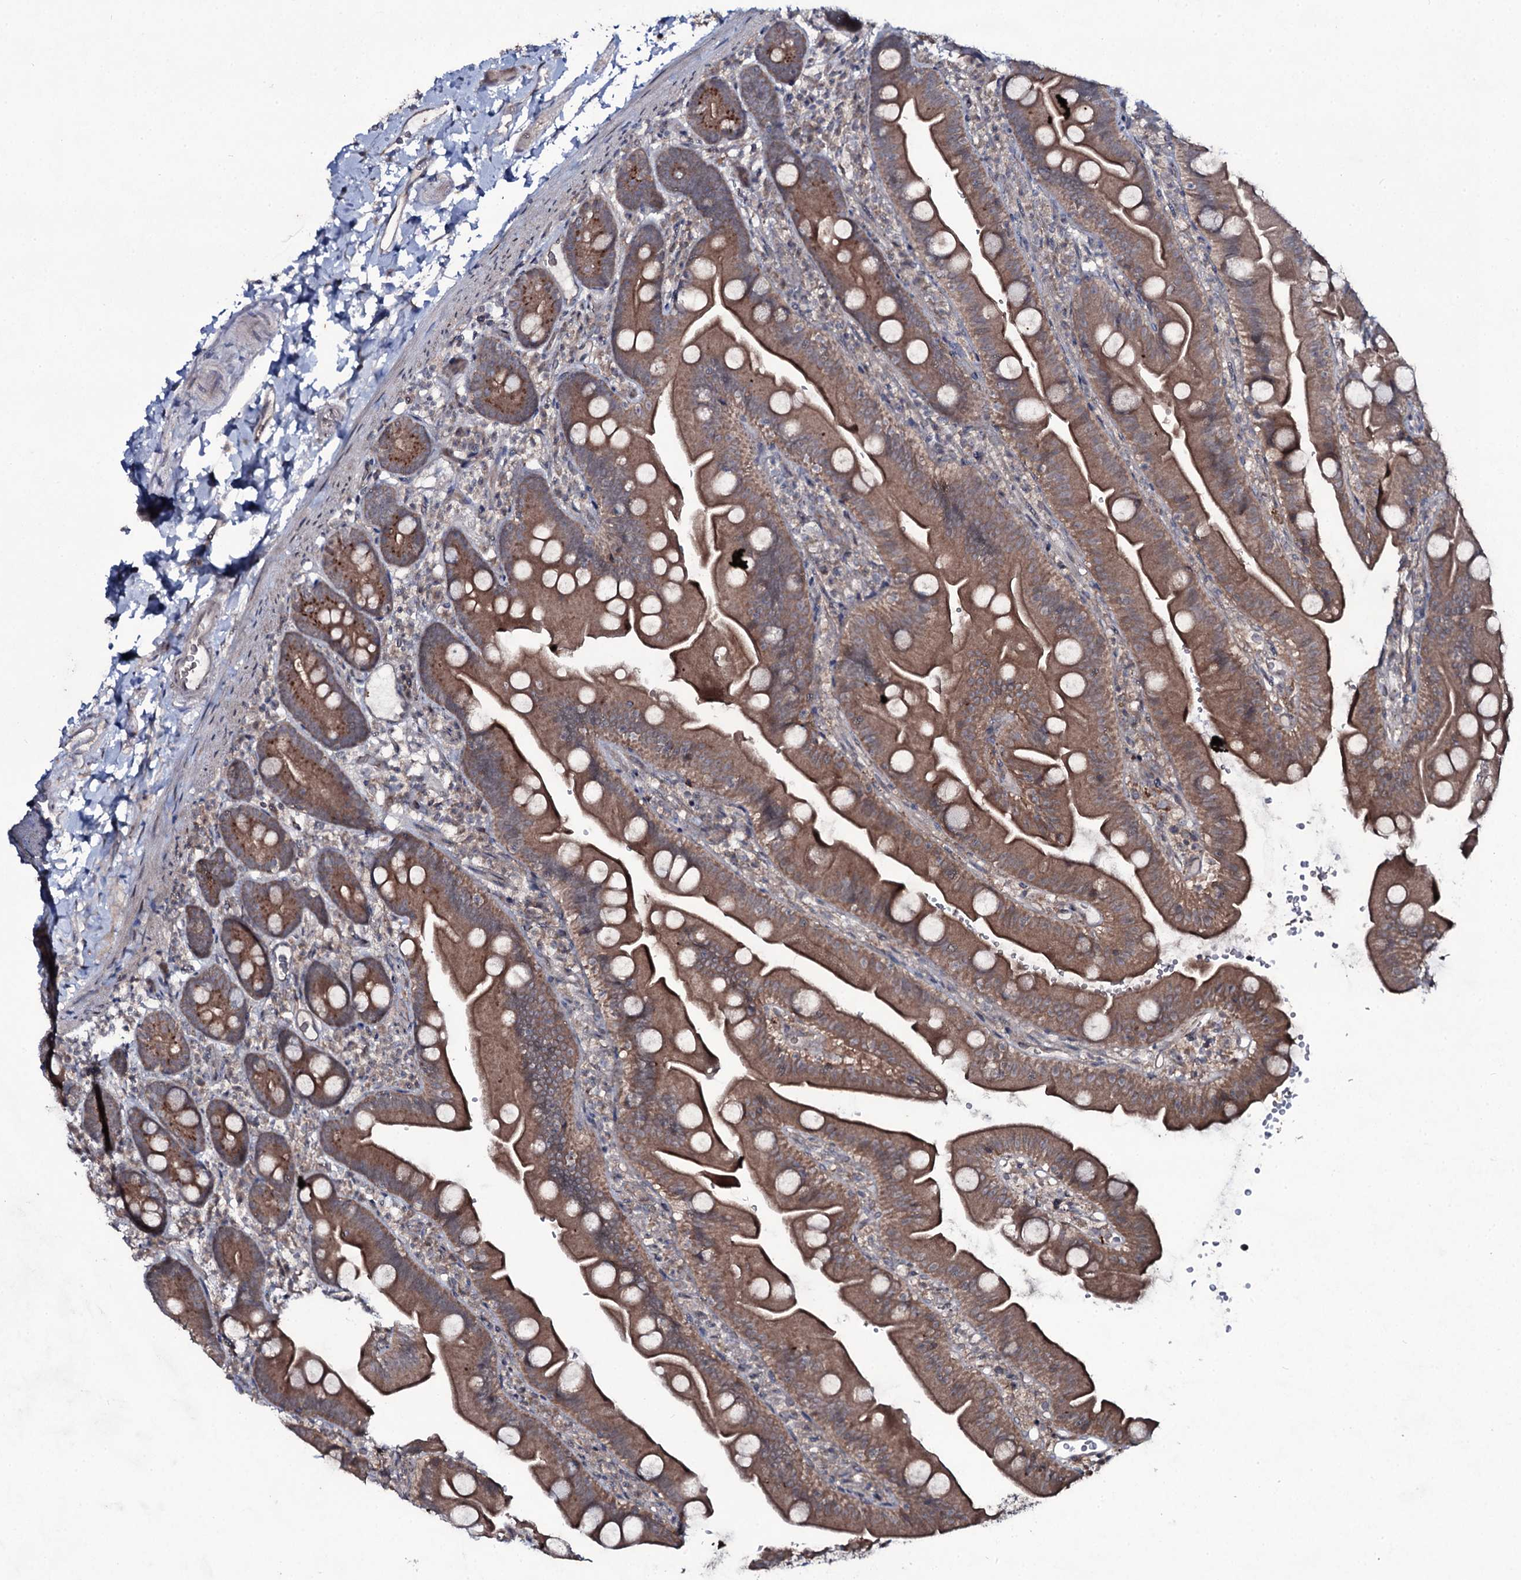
{"staining": {"intensity": "moderate", "quantity": ">75%", "location": "cytoplasmic/membranous"}, "tissue": "small intestine", "cell_type": "Glandular cells", "image_type": "normal", "snomed": [{"axis": "morphology", "description": "Normal tissue, NOS"}, {"axis": "topography", "description": "Small intestine"}], "caption": "An image of human small intestine stained for a protein exhibits moderate cytoplasmic/membranous brown staining in glandular cells. Using DAB (brown) and hematoxylin (blue) stains, captured at high magnification using brightfield microscopy.", "gene": "SNAP23", "patient": {"sex": "female", "age": 68}}